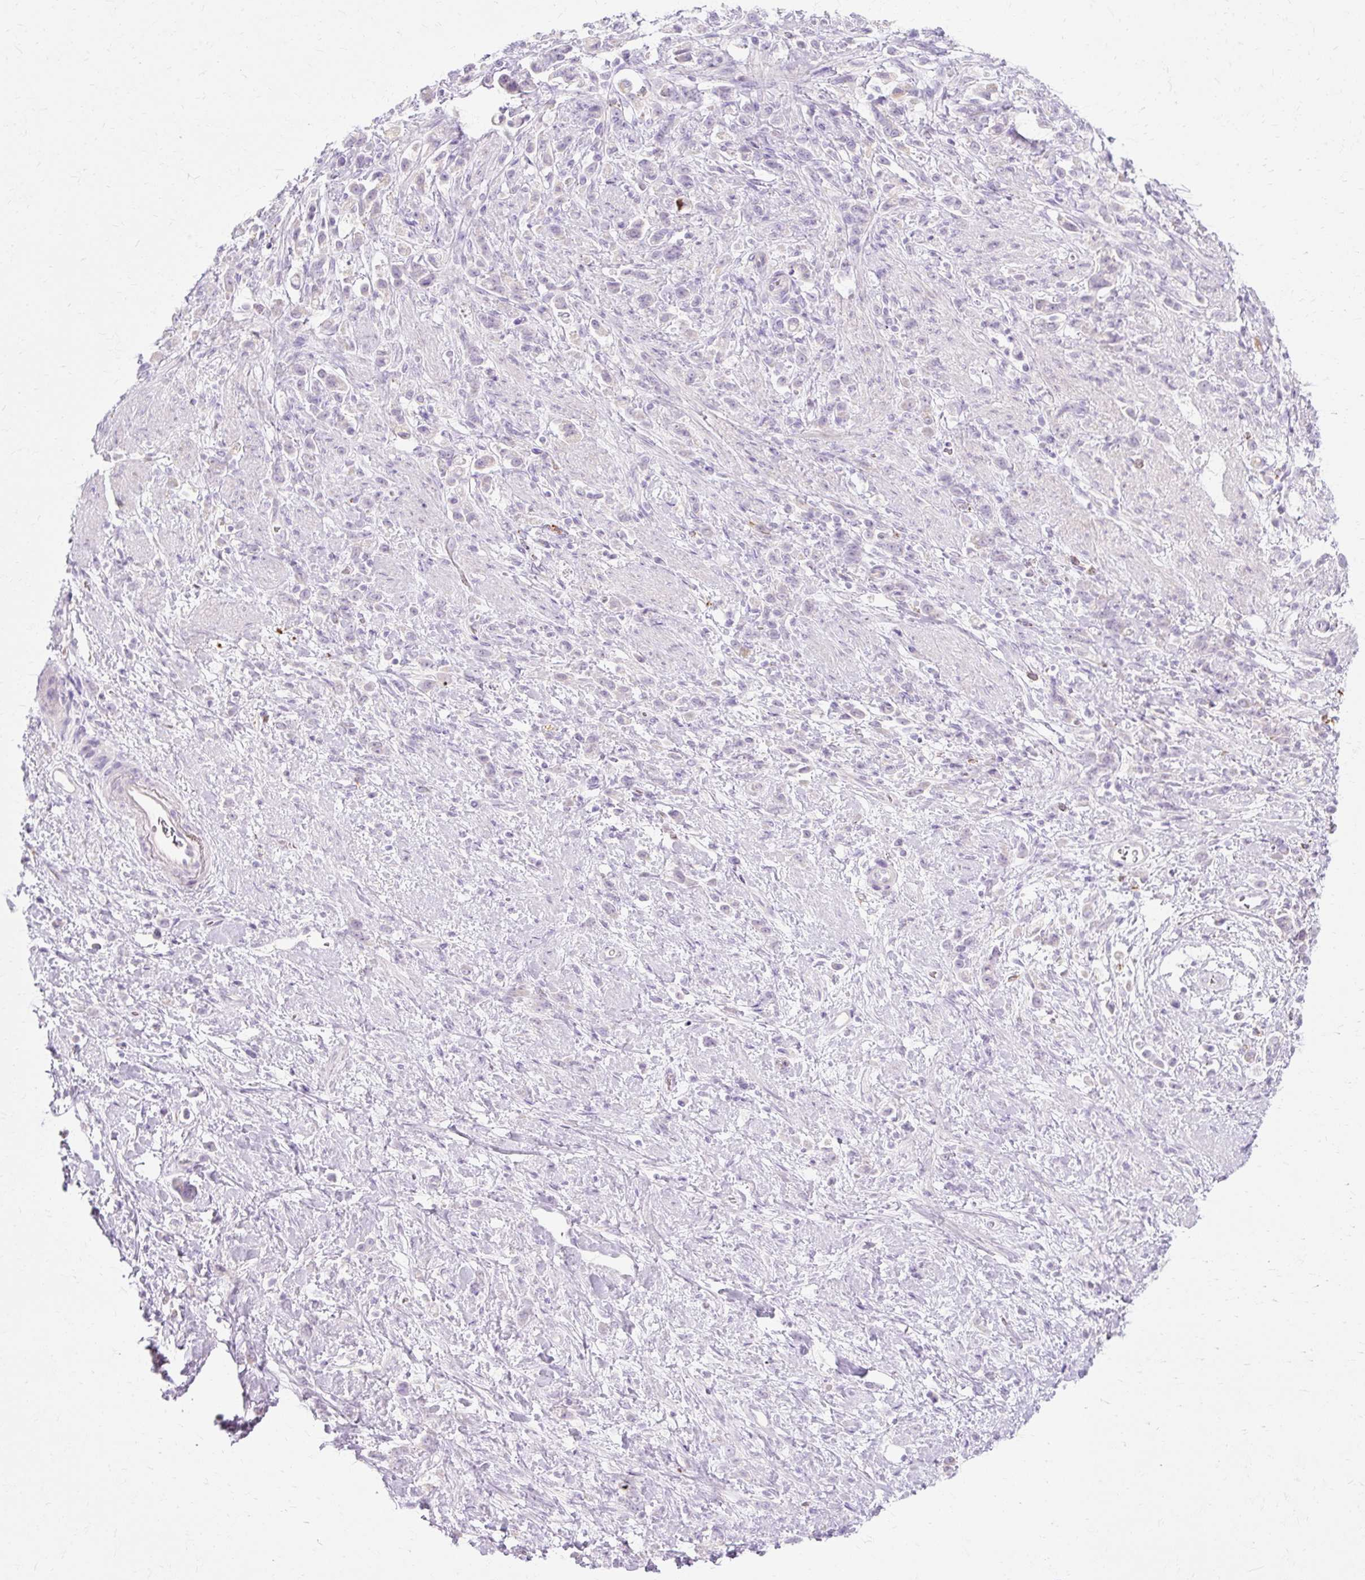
{"staining": {"intensity": "negative", "quantity": "none", "location": "none"}, "tissue": "stomach cancer", "cell_type": "Tumor cells", "image_type": "cancer", "snomed": [{"axis": "morphology", "description": "Adenocarcinoma, NOS"}, {"axis": "topography", "description": "Stomach"}], "caption": "Tumor cells are negative for brown protein staining in adenocarcinoma (stomach).", "gene": "HSD11B1", "patient": {"sex": "female", "age": 60}}